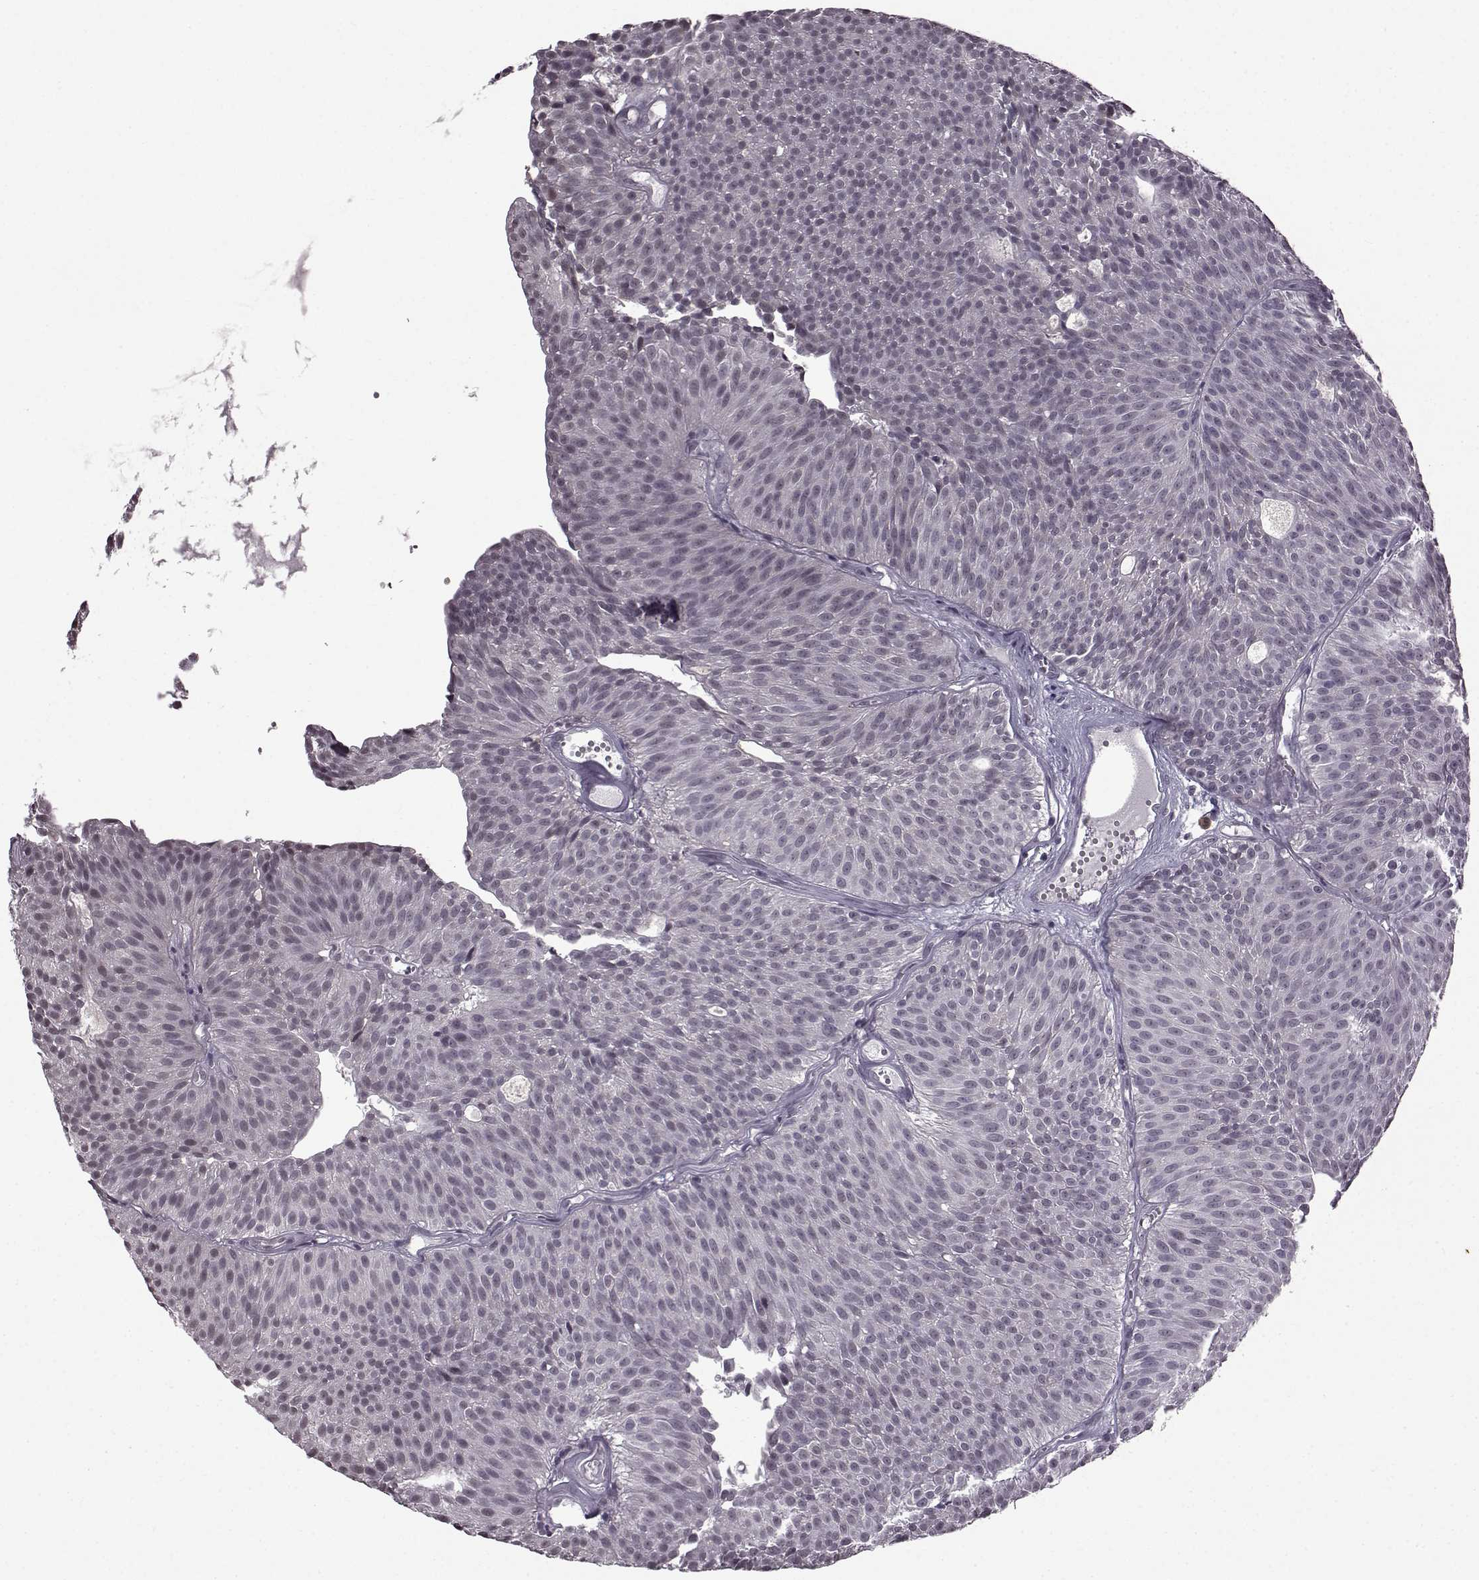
{"staining": {"intensity": "negative", "quantity": "none", "location": "none"}, "tissue": "urothelial cancer", "cell_type": "Tumor cells", "image_type": "cancer", "snomed": [{"axis": "morphology", "description": "Urothelial carcinoma, Low grade"}, {"axis": "topography", "description": "Urinary bladder"}], "caption": "The image displays no significant staining in tumor cells of urothelial carcinoma (low-grade). (Brightfield microscopy of DAB immunohistochemistry (IHC) at high magnification).", "gene": "SLC28A2", "patient": {"sex": "male", "age": 63}}